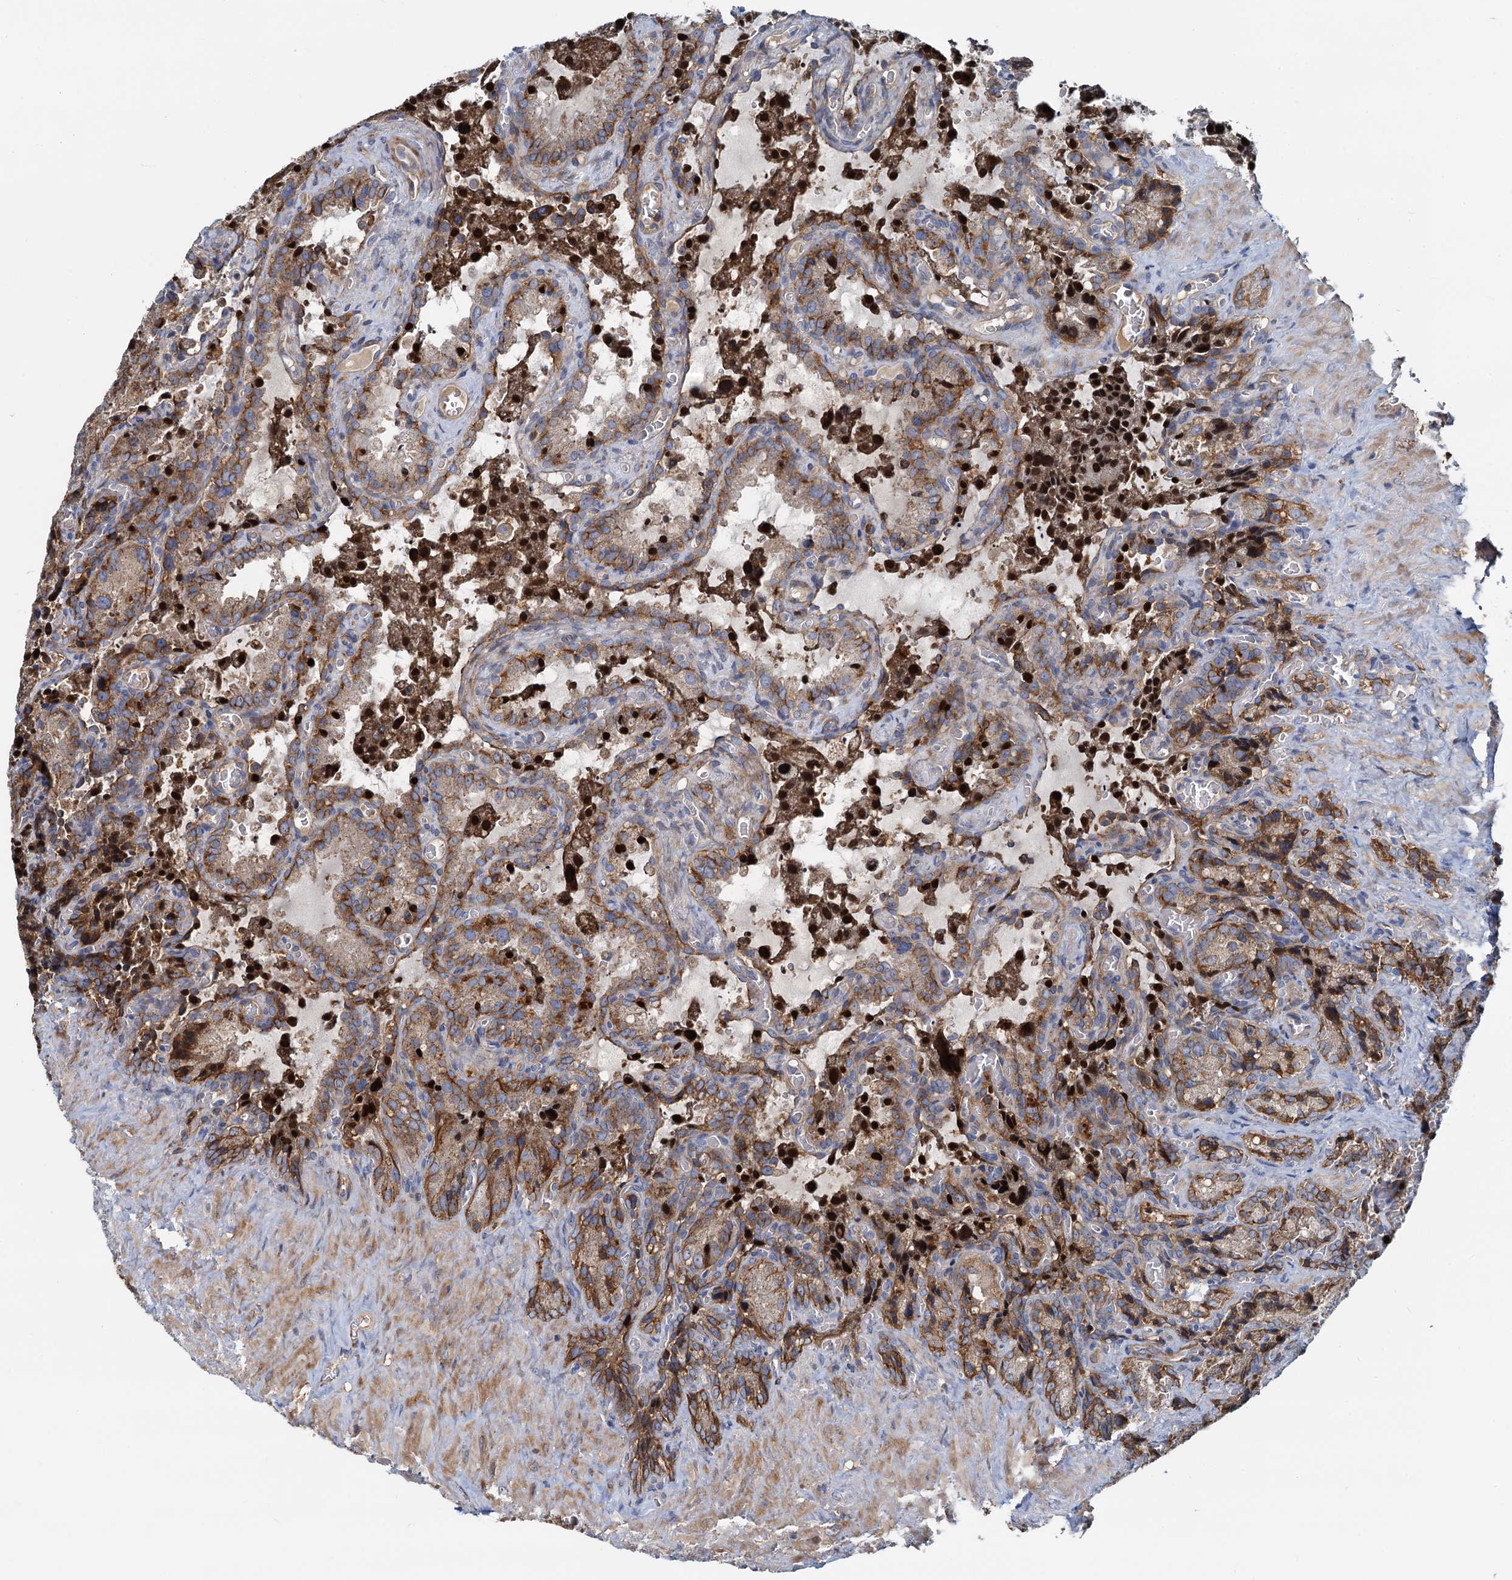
{"staining": {"intensity": "moderate", "quantity": ">75%", "location": "cytoplasmic/membranous"}, "tissue": "seminal vesicle", "cell_type": "Glandular cells", "image_type": "normal", "snomed": [{"axis": "morphology", "description": "Normal tissue, NOS"}, {"axis": "topography", "description": "Seminal veicle"}], "caption": "A histopathology image showing moderate cytoplasmic/membranous positivity in approximately >75% of glandular cells in unremarkable seminal vesicle, as visualized by brown immunohistochemical staining.", "gene": "LNX2", "patient": {"sex": "male", "age": 62}}